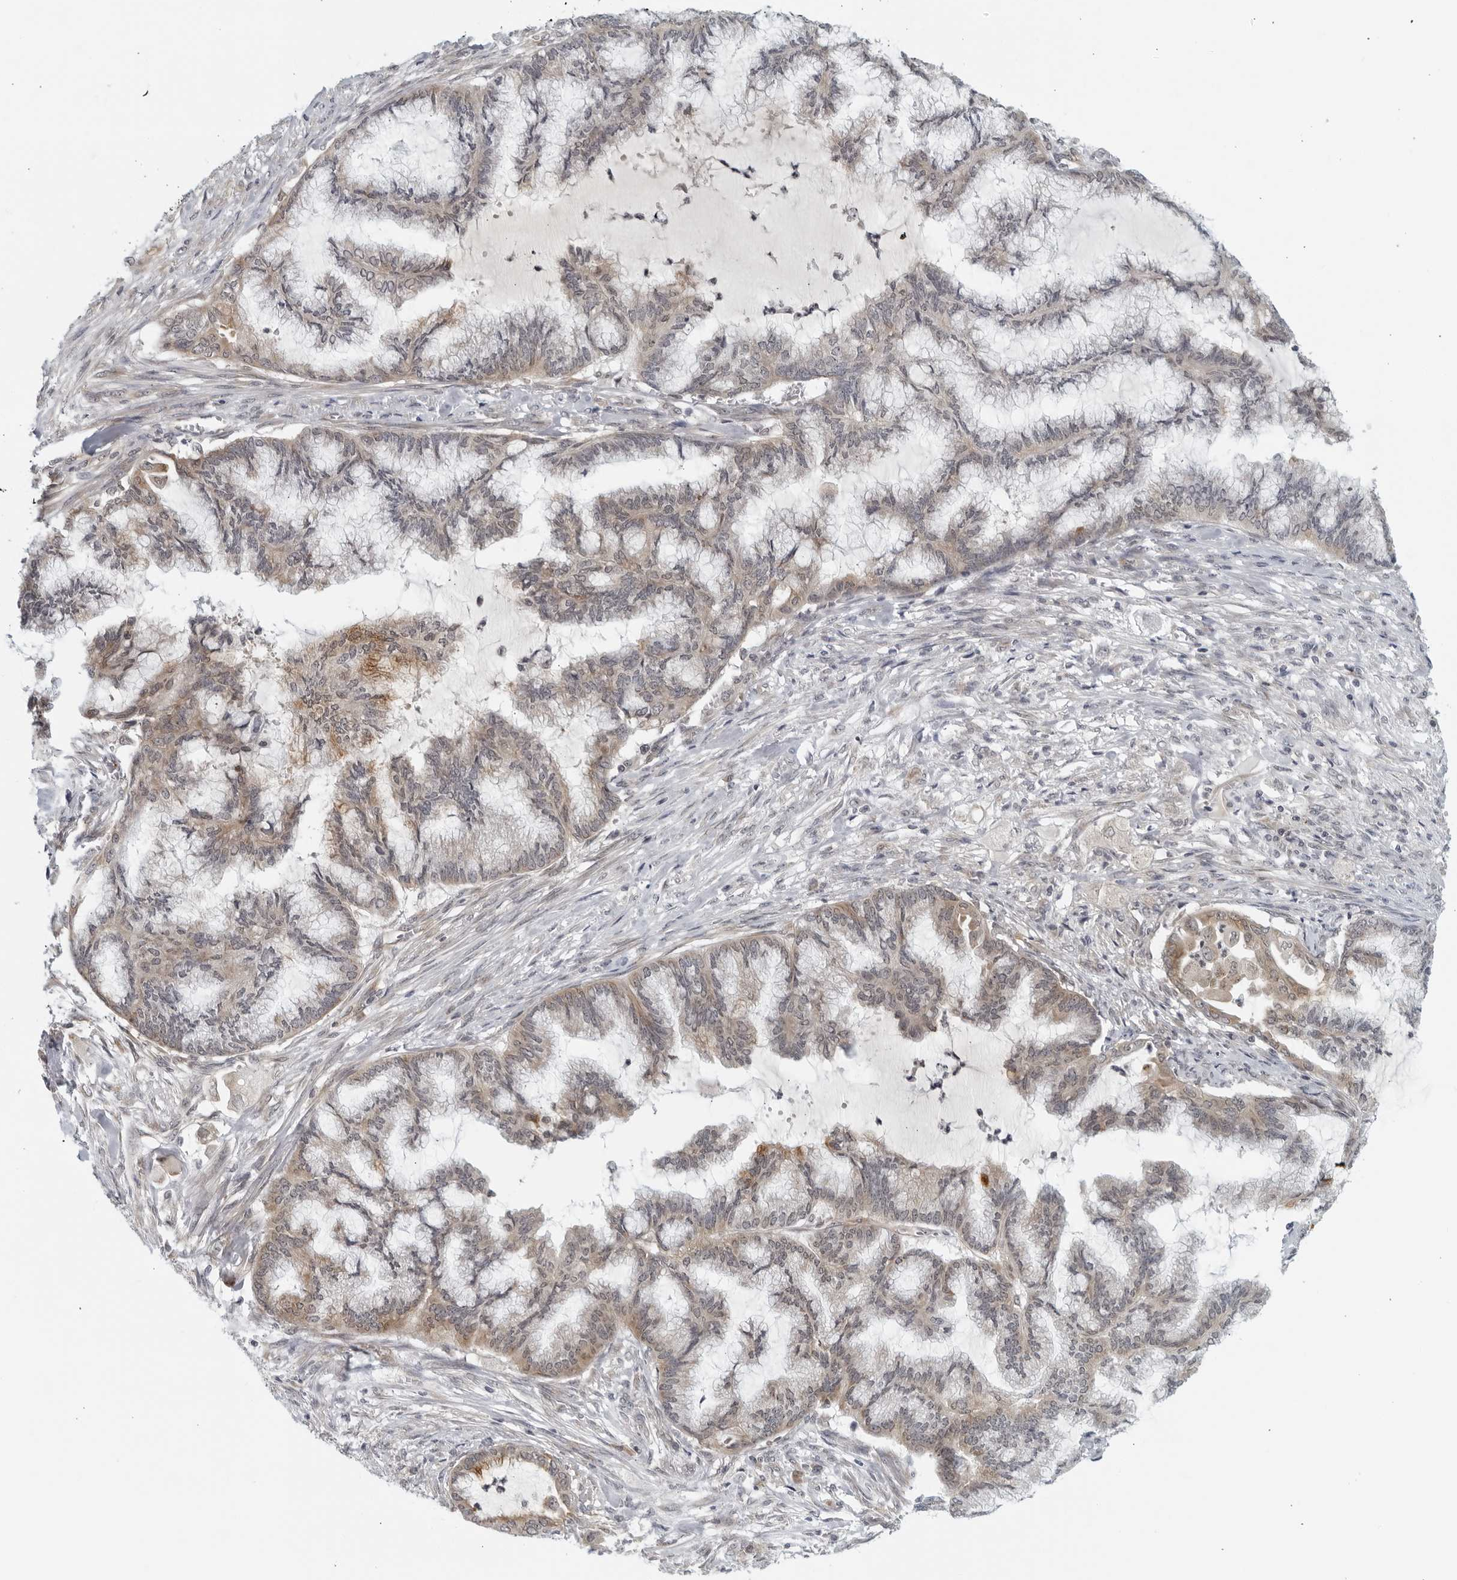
{"staining": {"intensity": "weak", "quantity": "25%-75%", "location": "cytoplasmic/membranous"}, "tissue": "endometrial cancer", "cell_type": "Tumor cells", "image_type": "cancer", "snomed": [{"axis": "morphology", "description": "Adenocarcinoma, NOS"}, {"axis": "topography", "description": "Endometrium"}], "caption": "Immunohistochemistry (IHC) photomicrograph of human endometrial cancer (adenocarcinoma) stained for a protein (brown), which demonstrates low levels of weak cytoplasmic/membranous staining in approximately 25%-75% of tumor cells.", "gene": "RC3H1", "patient": {"sex": "female", "age": 86}}